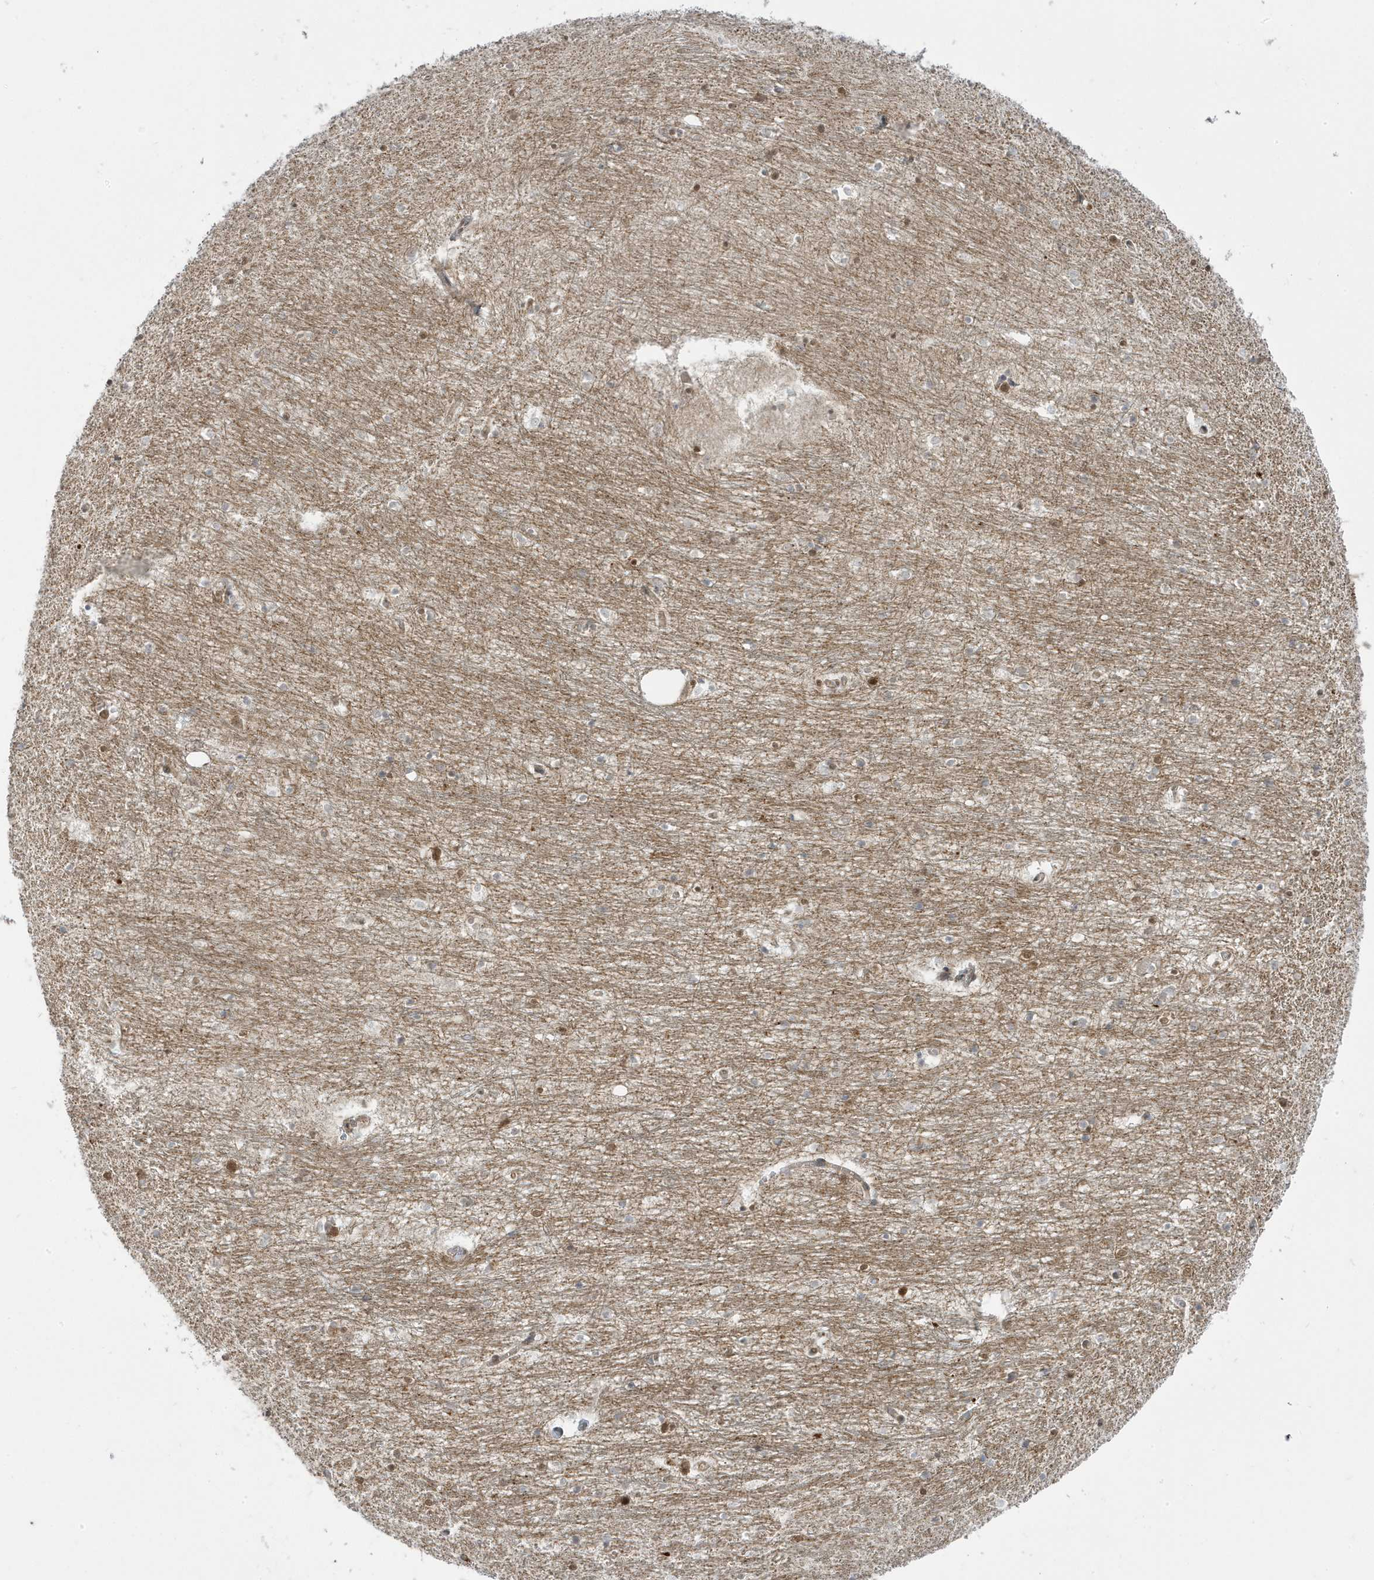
{"staining": {"intensity": "moderate", "quantity": "<25%", "location": "cytoplasmic/membranous"}, "tissue": "hippocampus", "cell_type": "Glial cells", "image_type": "normal", "snomed": [{"axis": "morphology", "description": "Normal tissue, NOS"}, {"axis": "topography", "description": "Hippocampus"}], "caption": "Protein expression by immunohistochemistry shows moderate cytoplasmic/membranous staining in about <25% of glial cells in unremarkable hippocampus.", "gene": "STAM", "patient": {"sex": "female", "age": 64}}